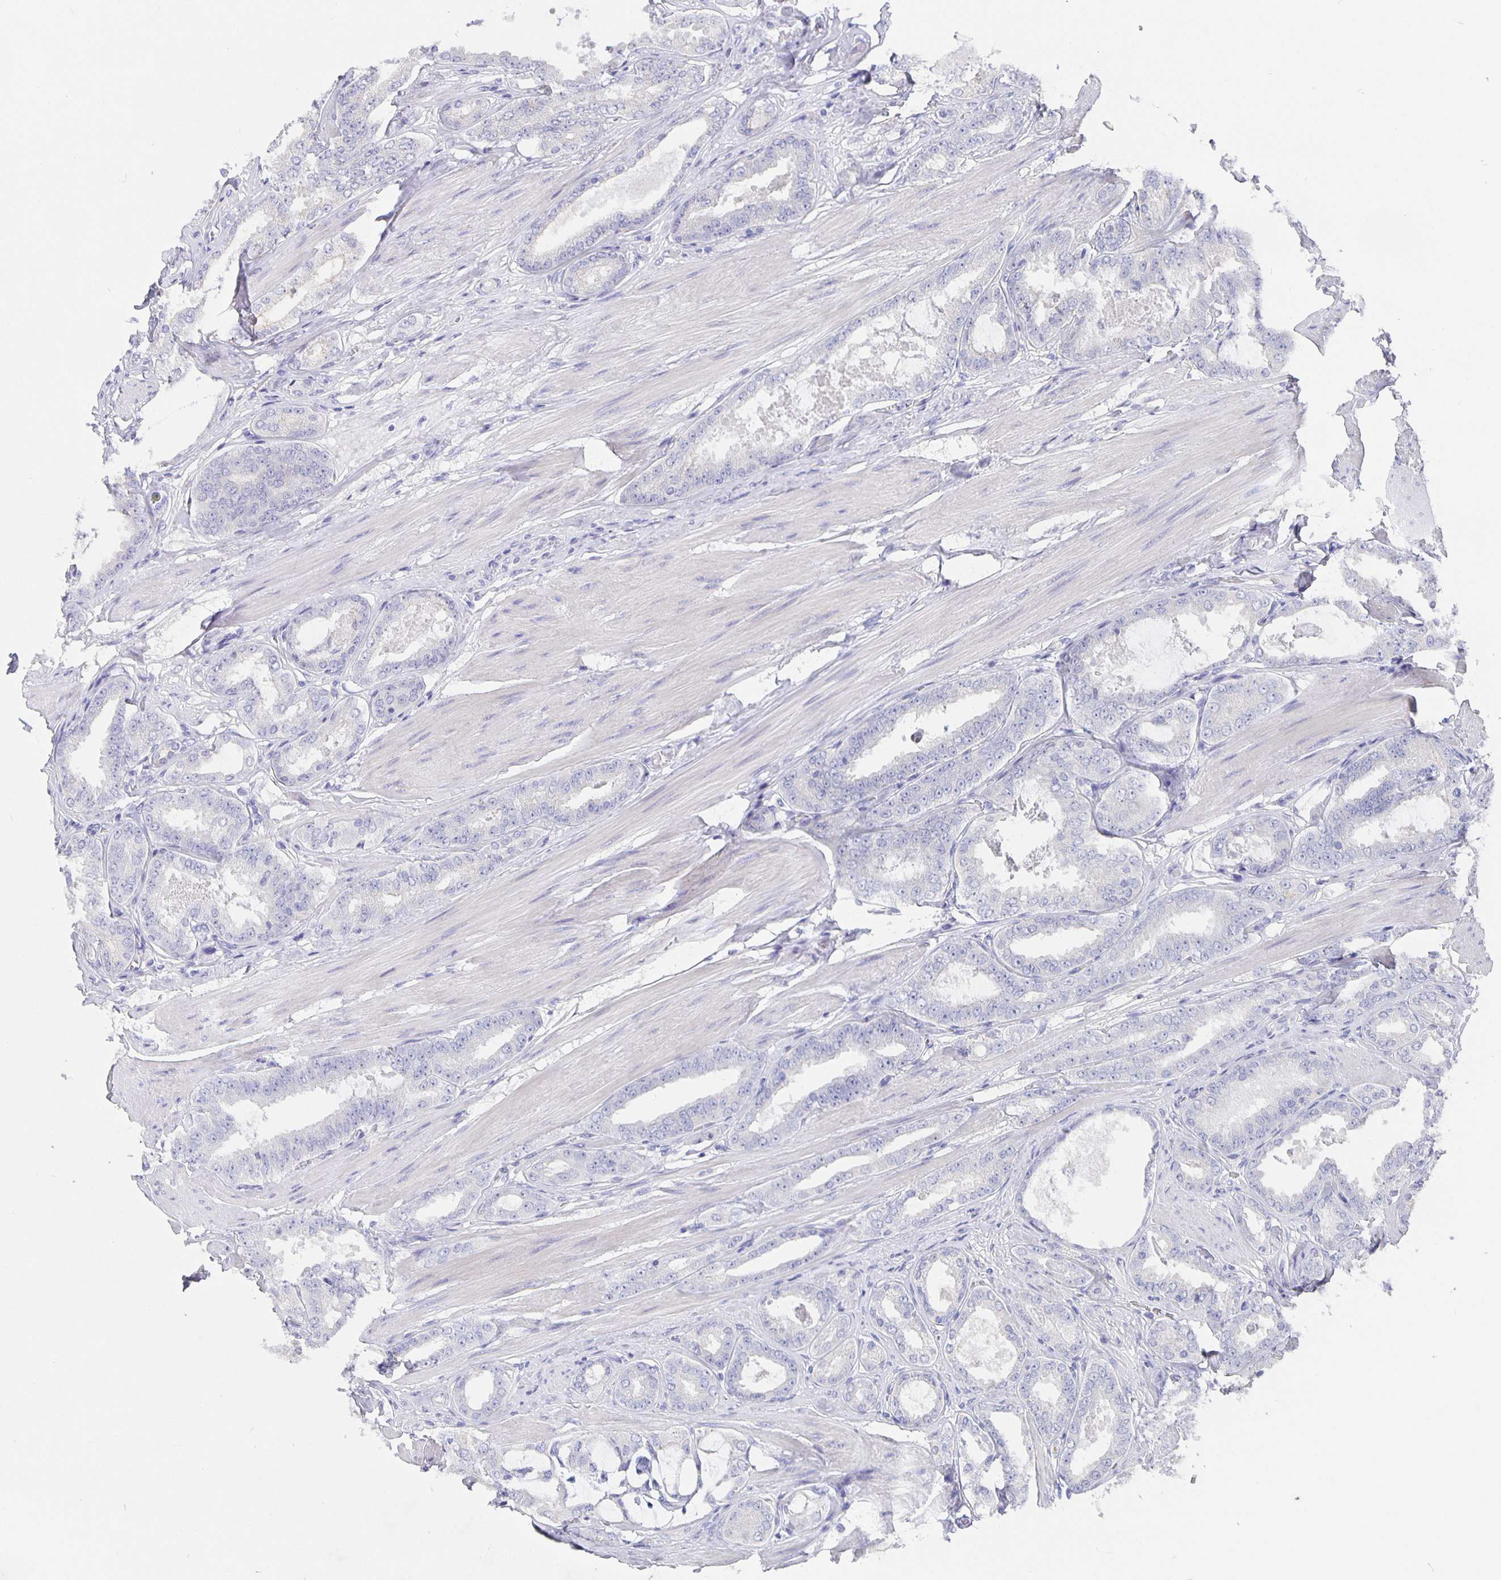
{"staining": {"intensity": "negative", "quantity": "none", "location": "none"}, "tissue": "prostate cancer", "cell_type": "Tumor cells", "image_type": "cancer", "snomed": [{"axis": "morphology", "description": "Adenocarcinoma, High grade"}, {"axis": "topography", "description": "Prostate"}], "caption": "Tumor cells show no significant protein positivity in prostate adenocarcinoma (high-grade).", "gene": "CFAP74", "patient": {"sex": "male", "age": 63}}